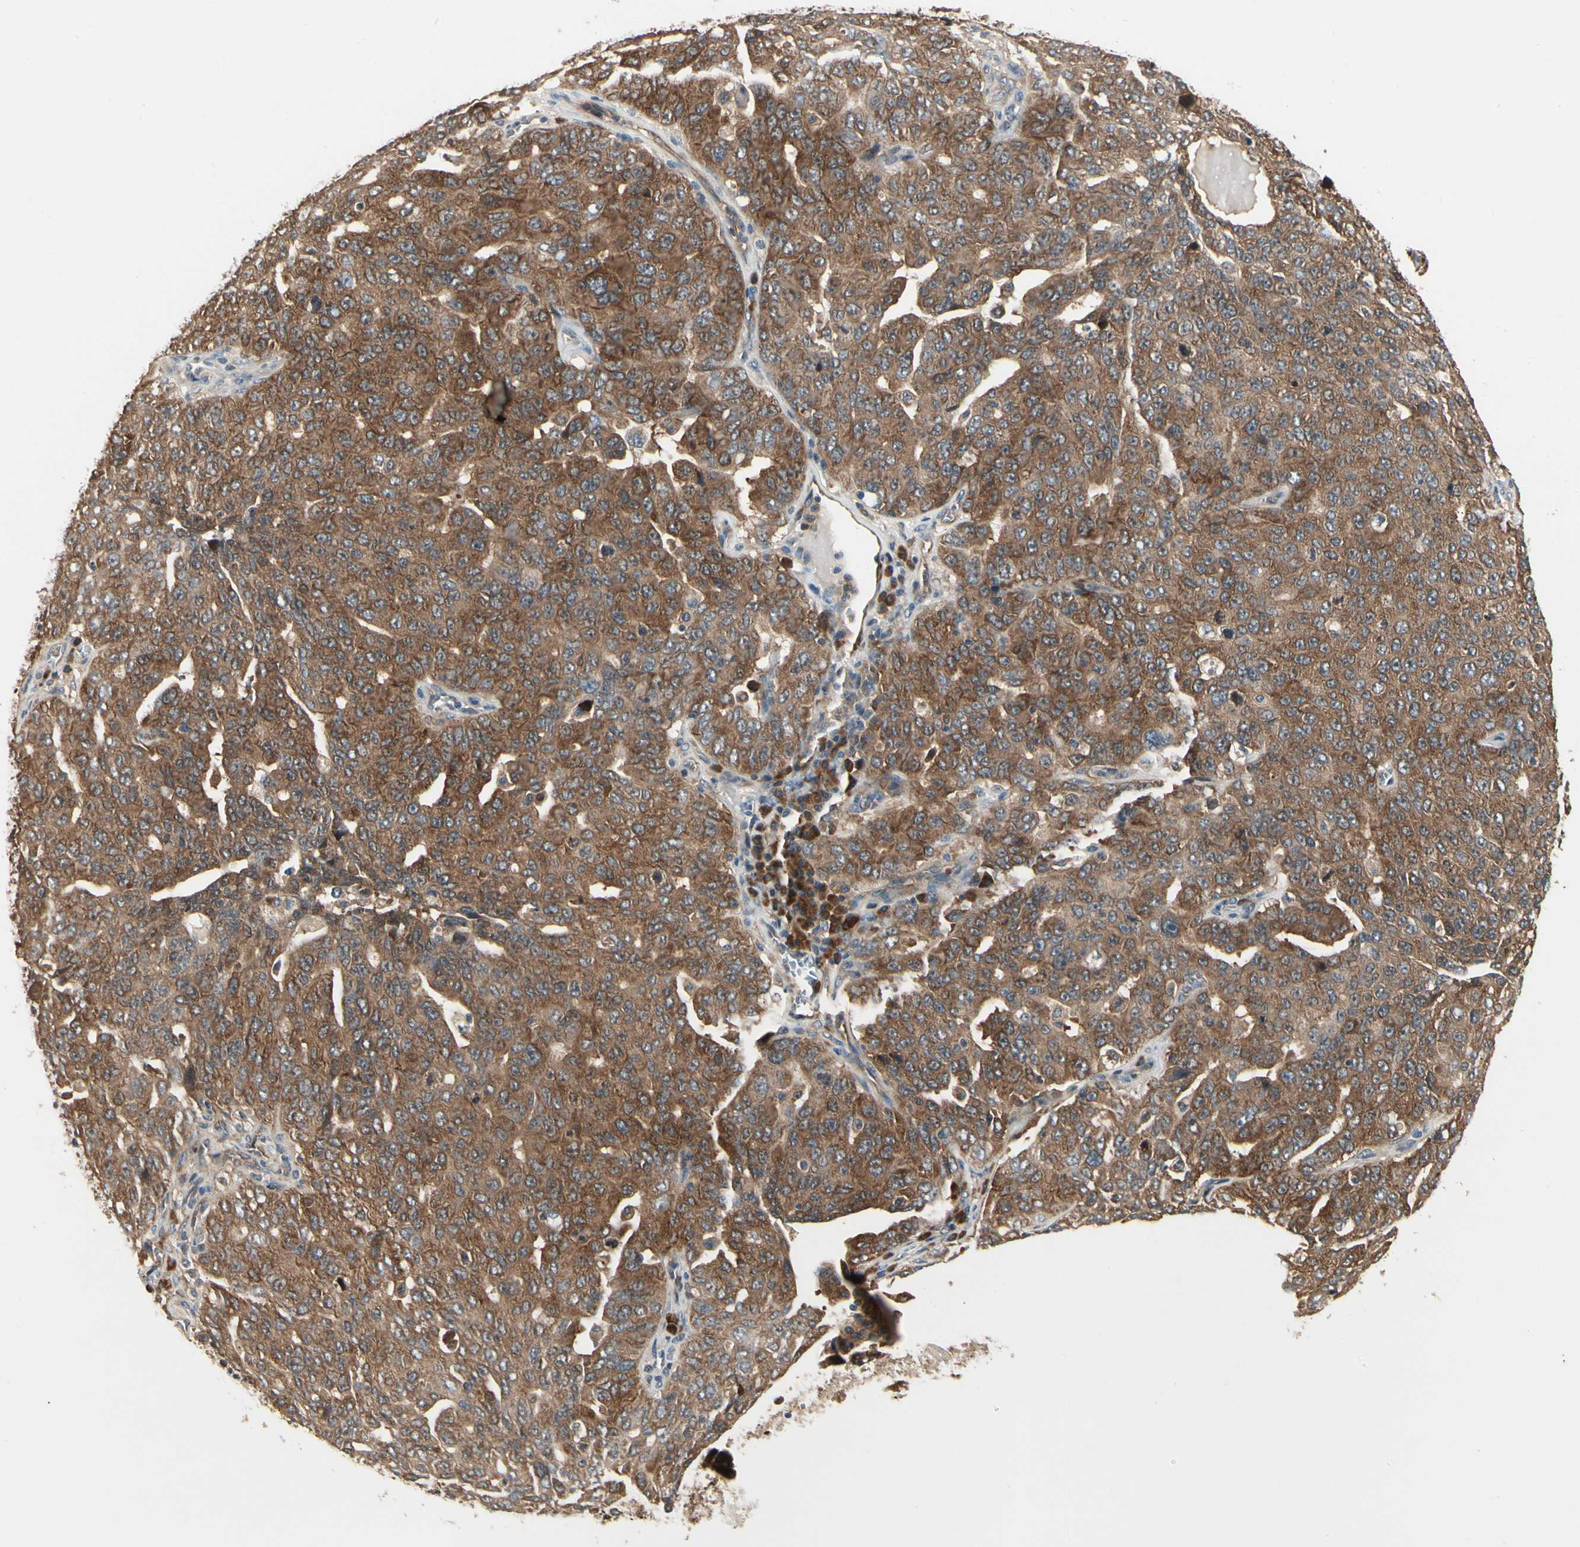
{"staining": {"intensity": "strong", "quantity": ">75%", "location": "cytoplasmic/membranous"}, "tissue": "ovarian cancer", "cell_type": "Tumor cells", "image_type": "cancer", "snomed": [{"axis": "morphology", "description": "Carcinoma, endometroid"}, {"axis": "topography", "description": "Ovary"}], "caption": "A histopathology image of human ovarian cancer stained for a protein shows strong cytoplasmic/membranous brown staining in tumor cells. The staining was performed using DAB, with brown indicating positive protein expression. Nuclei are stained blue with hematoxylin.", "gene": "NME1-NME2", "patient": {"sex": "female", "age": 62}}